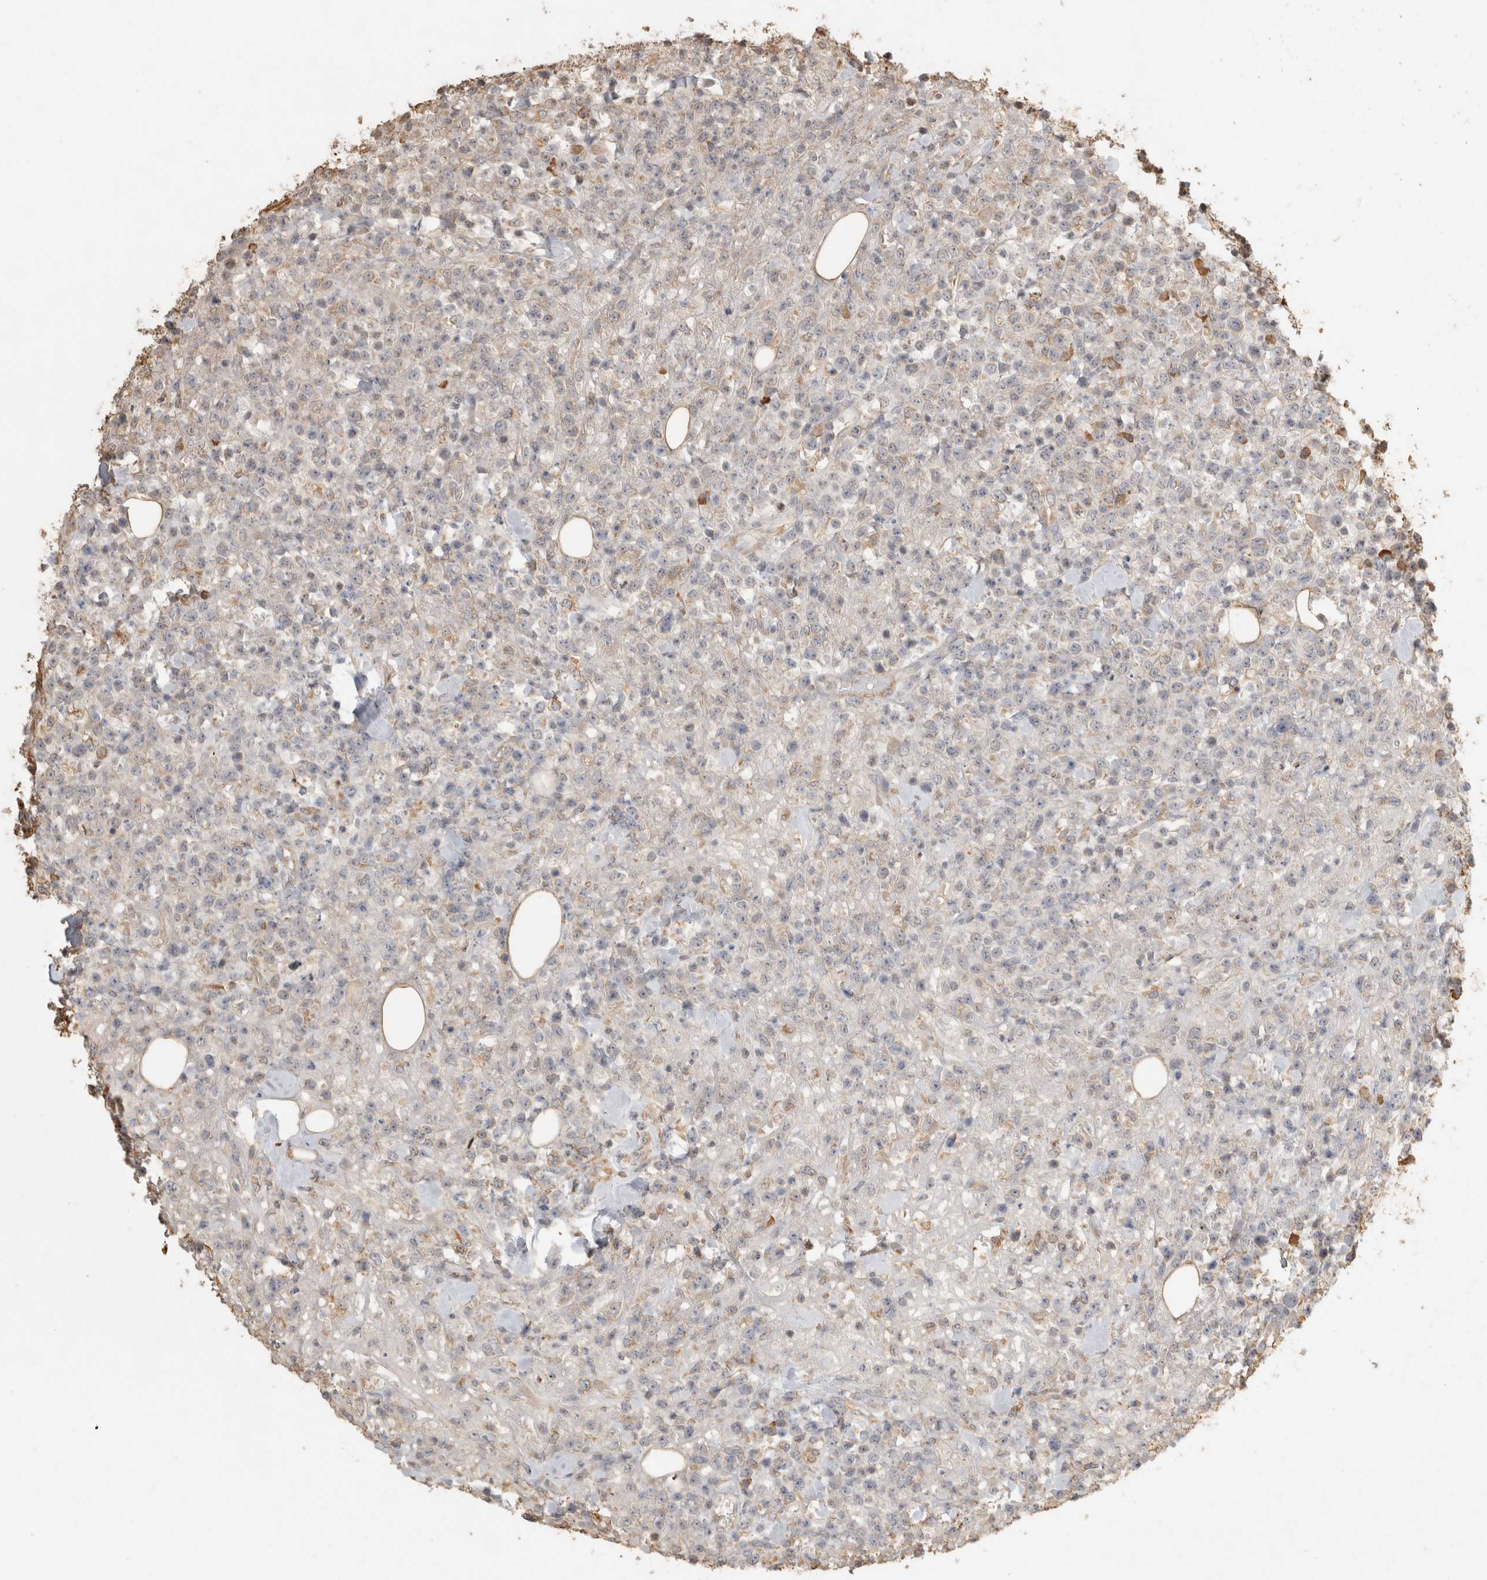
{"staining": {"intensity": "negative", "quantity": "none", "location": "none"}, "tissue": "lymphoma", "cell_type": "Tumor cells", "image_type": "cancer", "snomed": [{"axis": "morphology", "description": "Malignant lymphoma, non-Hodgkin's type, High grade"}, {"axis": "topography", "description": "Colon"}], "caption": "This is a image of immunohistochemistry staining of high-grade malignant lymphoma, non-Hodgkin's type, which shows no staining in tumor cells.", "gene": "REPS2", "patient": {"sex": "female", "age": 53}}